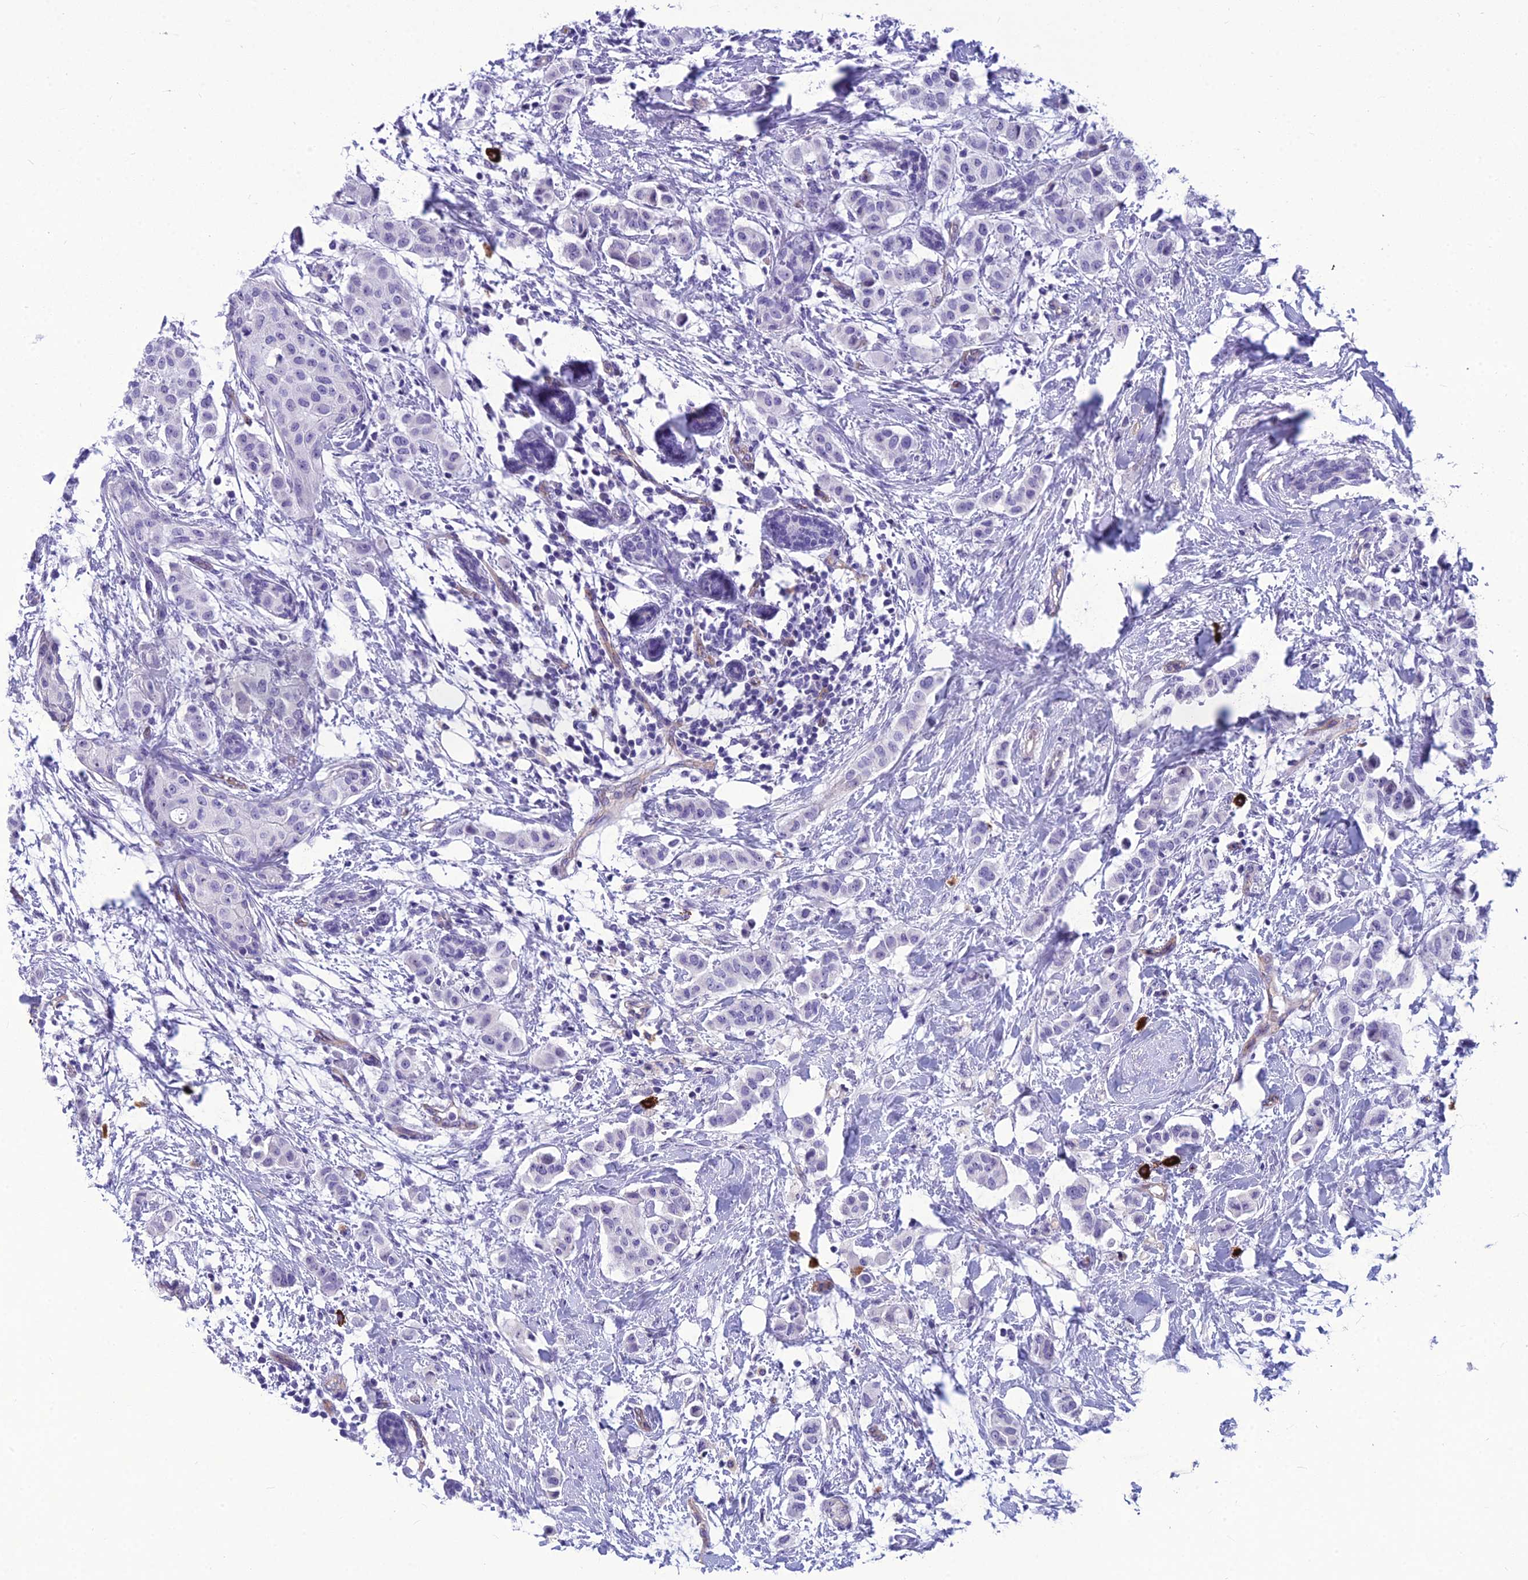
{"staining": {"intensity": "negative", "quantity": "none", "location": "none"}, "tissue": "breast cancer", "cell_type": "Tumor cells", "image_type": "cancer", "snomed": [{"axis": "morphology", "description": "Duct carcinoma"}, {"axis": "topography", "description": "Breast"}], "caption": "DAB immunohistochemical staining of human breast cancer (infiltrating ductal carcinoma) exhibits no significant positivity in tumor cells.", "gene": "BBS7", "patient": {"sex": "female", "age": 40}}